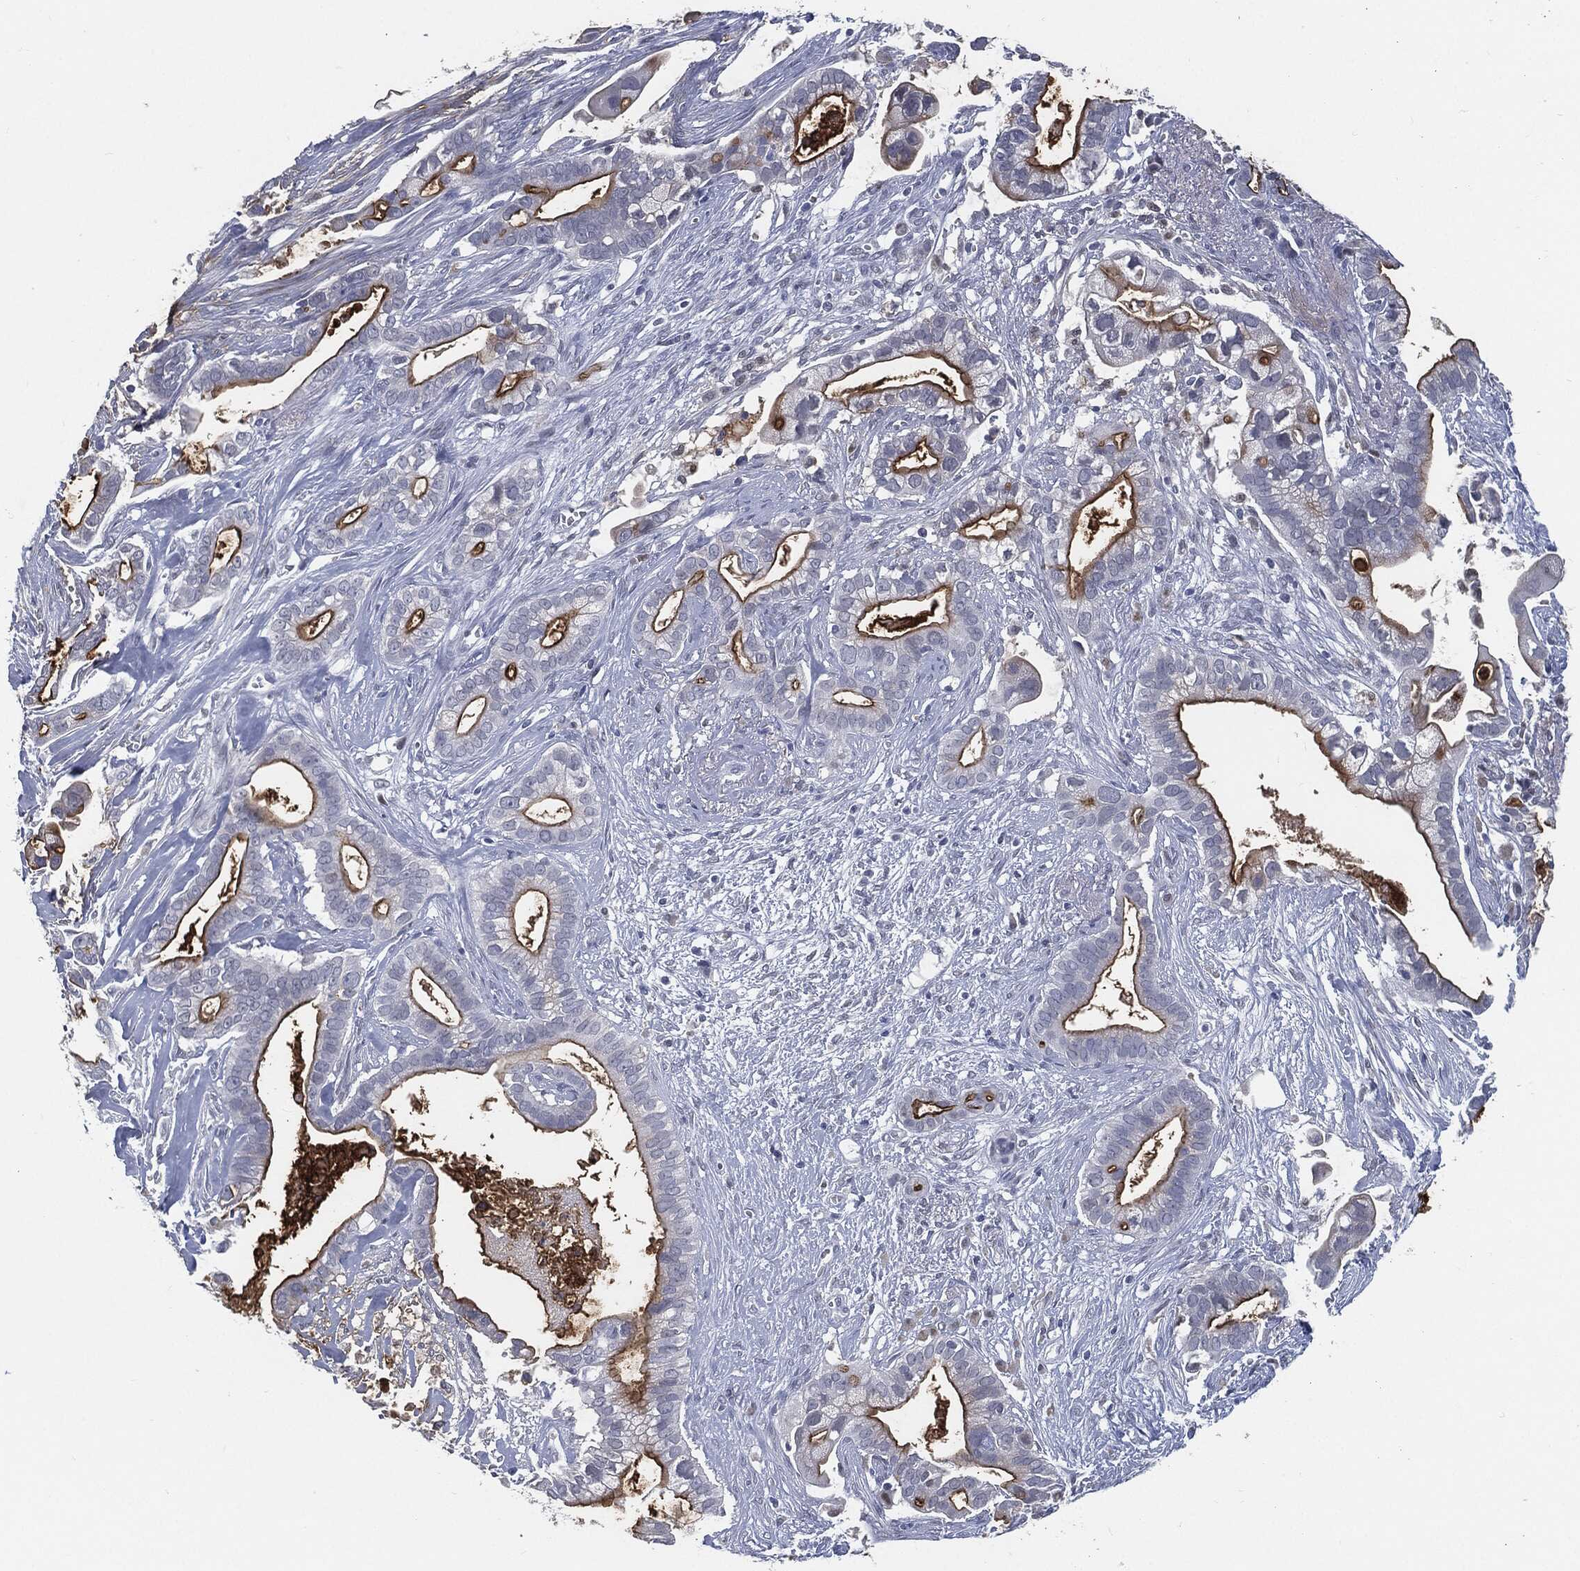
{"staining": {"intensity": "strong", "quantity": "25%-75%", "location": "cytoplasmic/membranous"}, "tissue": "pancreatic cancer", "cell_type": "Tumor cells", "image_type": "cancer", "snomed": [{"axis": "morphology", "description": "Adenocarcinoma, NOS"}, {"axis": "topography", "description": "Pancreas"}], "caption": "Protein staining of pancreatic cancer tissue demonstrates strong cytoplasmic/membranous expression in approximately 25%-75% of tumor cells.", "gene": "PROM1", "patient": {"sex": "male", "age": 61}}